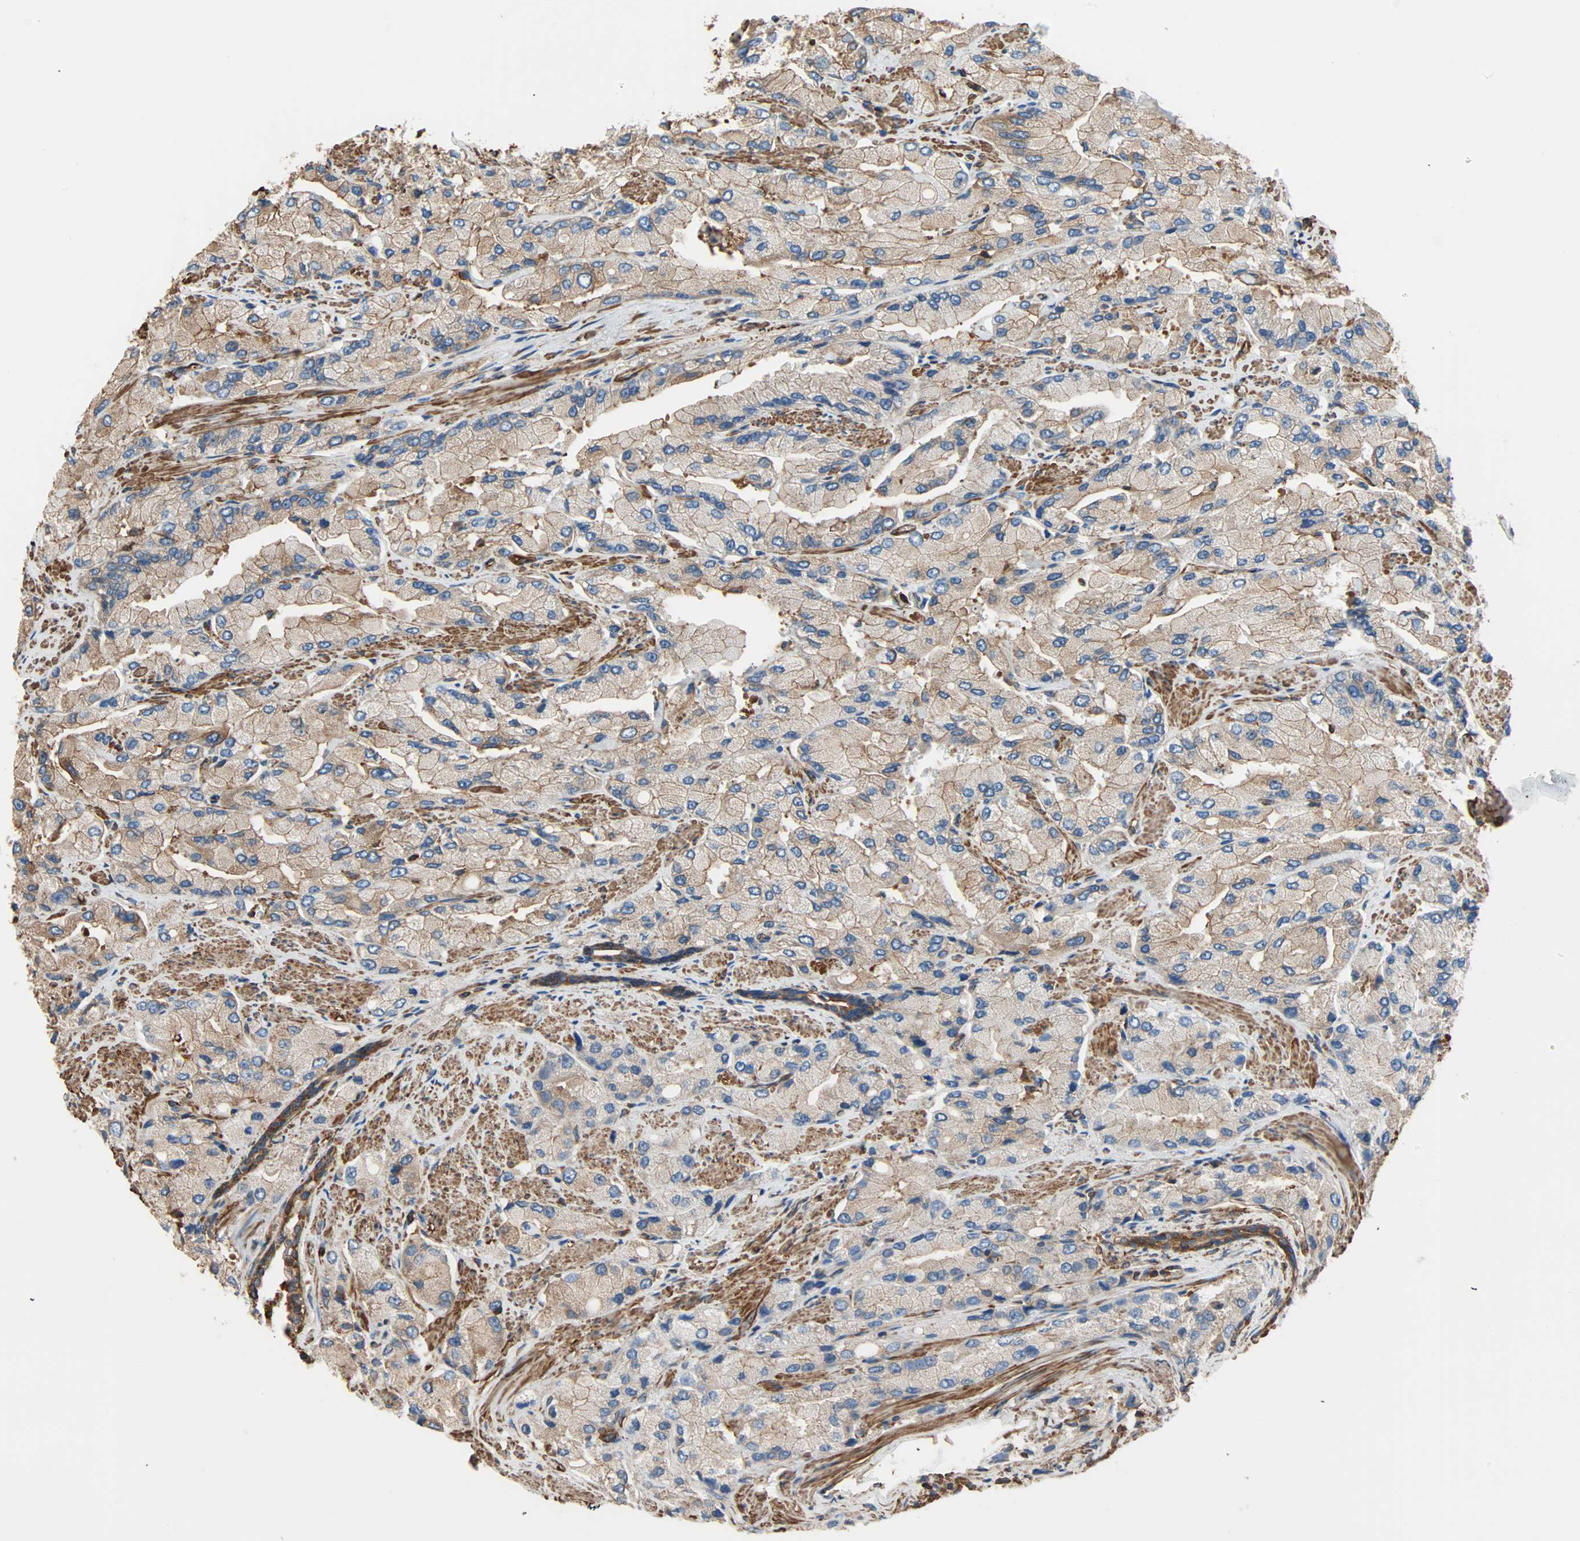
{"staining": {"intensity": "weak", "quantity": "25%-75%", "location": "cytoplasmic/membranous"}, "tissue": "prostate cancer", "cell_type": "Tumor cells", "image_type": "cancer", "snomed": [{"axis": "morphology", "description": "Adenocarcinoma, High grade"}, {"axis": "topography", "description": "Prostate"}], "caption": "Weak cytoplasmic/membranous positivity for a protein is seen in about 25%-75% of tumor cells of prostate cancer (high-grade adenocarcinoma) using immunohistochemistry.", "gene": "GALNT10", "patient": {"sex": "male", "age": 58}}